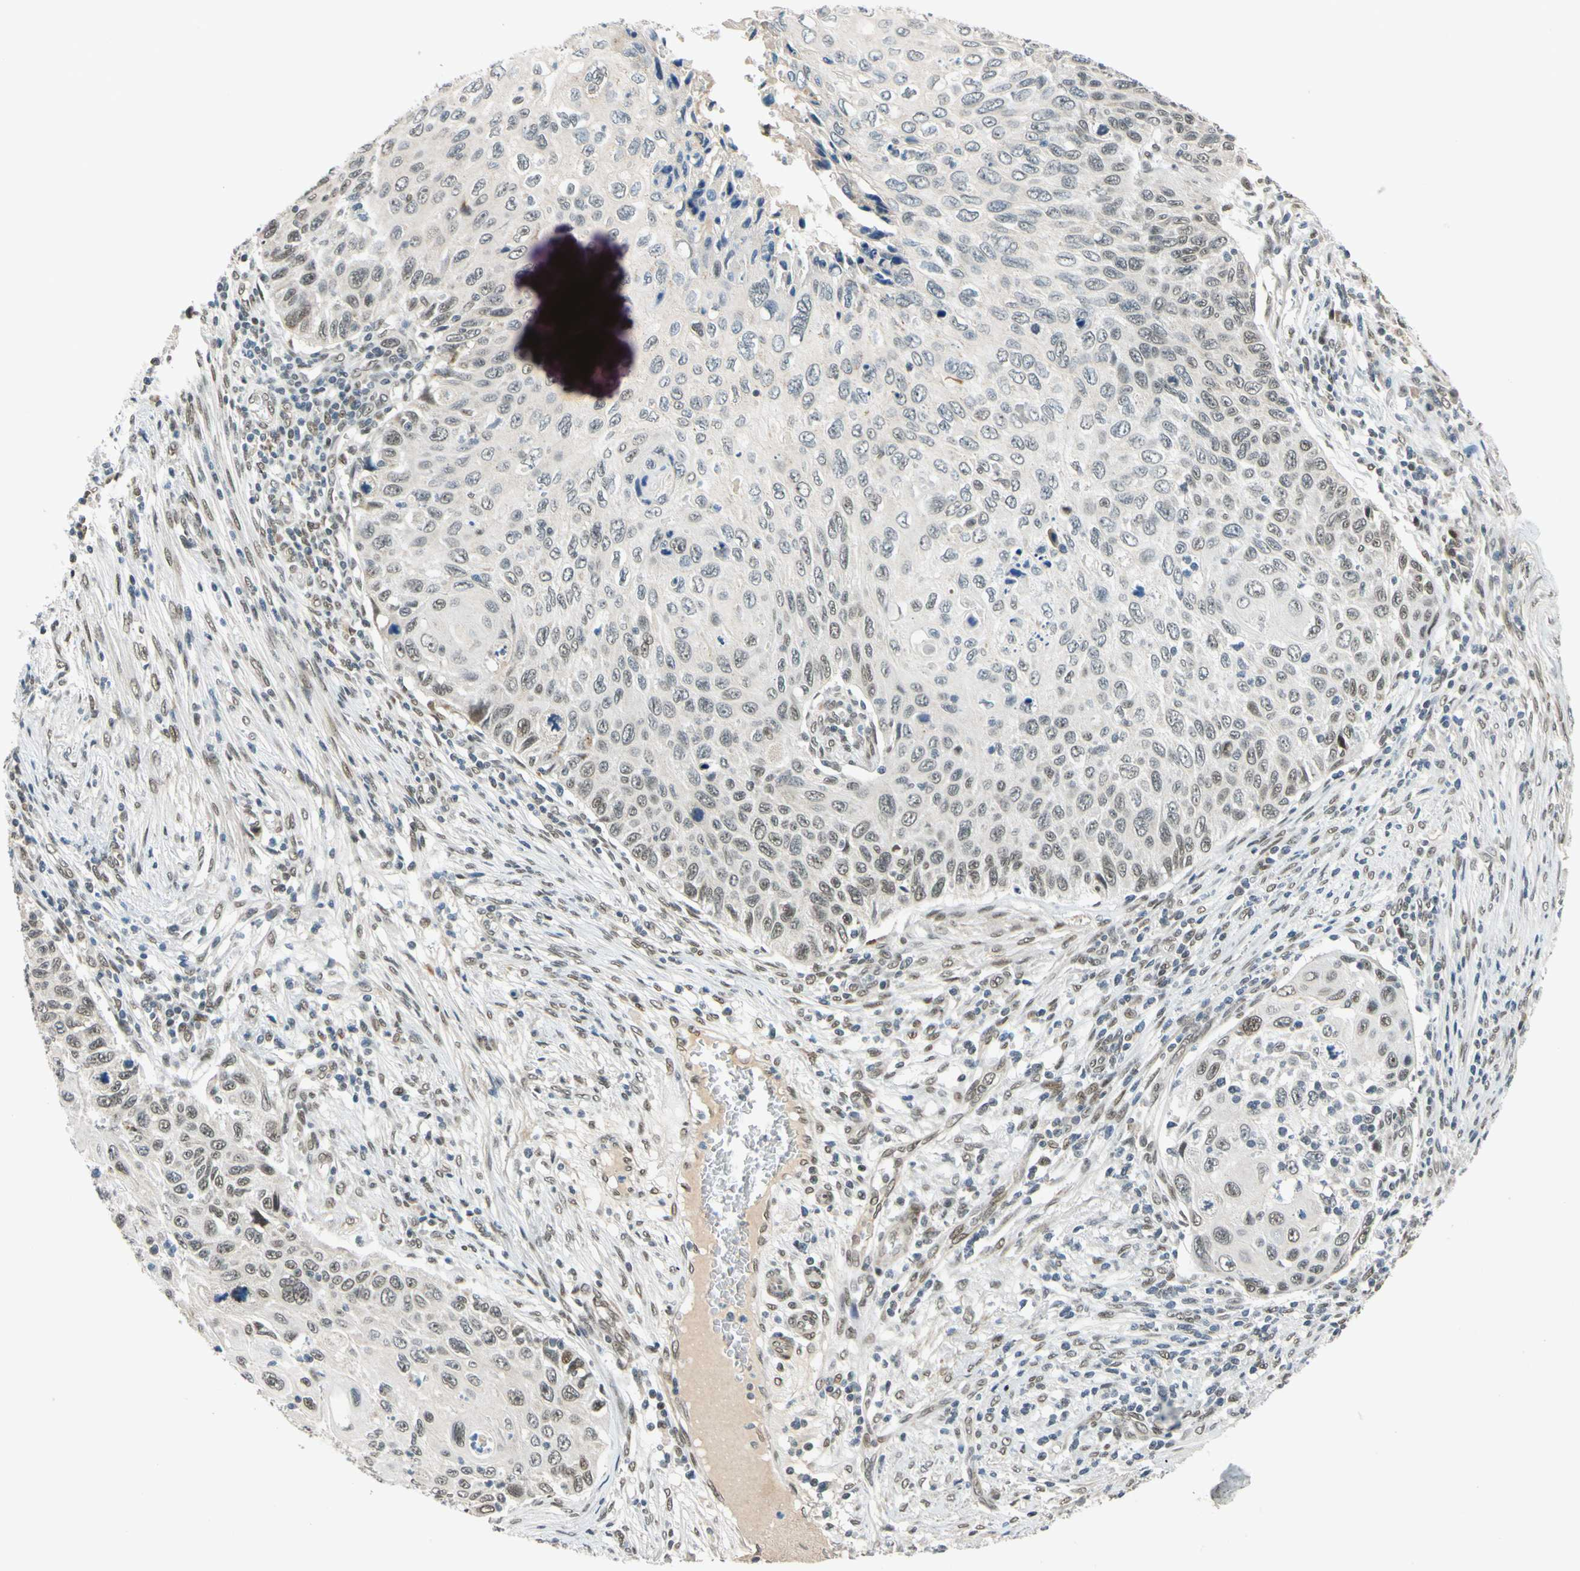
{"staining": {"intensity": "weak", "quantity": "25%-75%", "location": "nuclear"}, "tissue": "cervical cancer", "cell_type": "Tumor cells", "image_type": "cancer", "snomed": [{"axis": "morphology", "description": "Squamous cell carcinoma, NOS"}, {"axis": "topography", "description": "Cervix"}], "caption": "Human cervical cancer (squamous cell carcinoma) stained with a protein marker demonstrates weak staining in tumor cells.", "gene": "POGZ", "patient": {"sex": "female", "age": 70}}